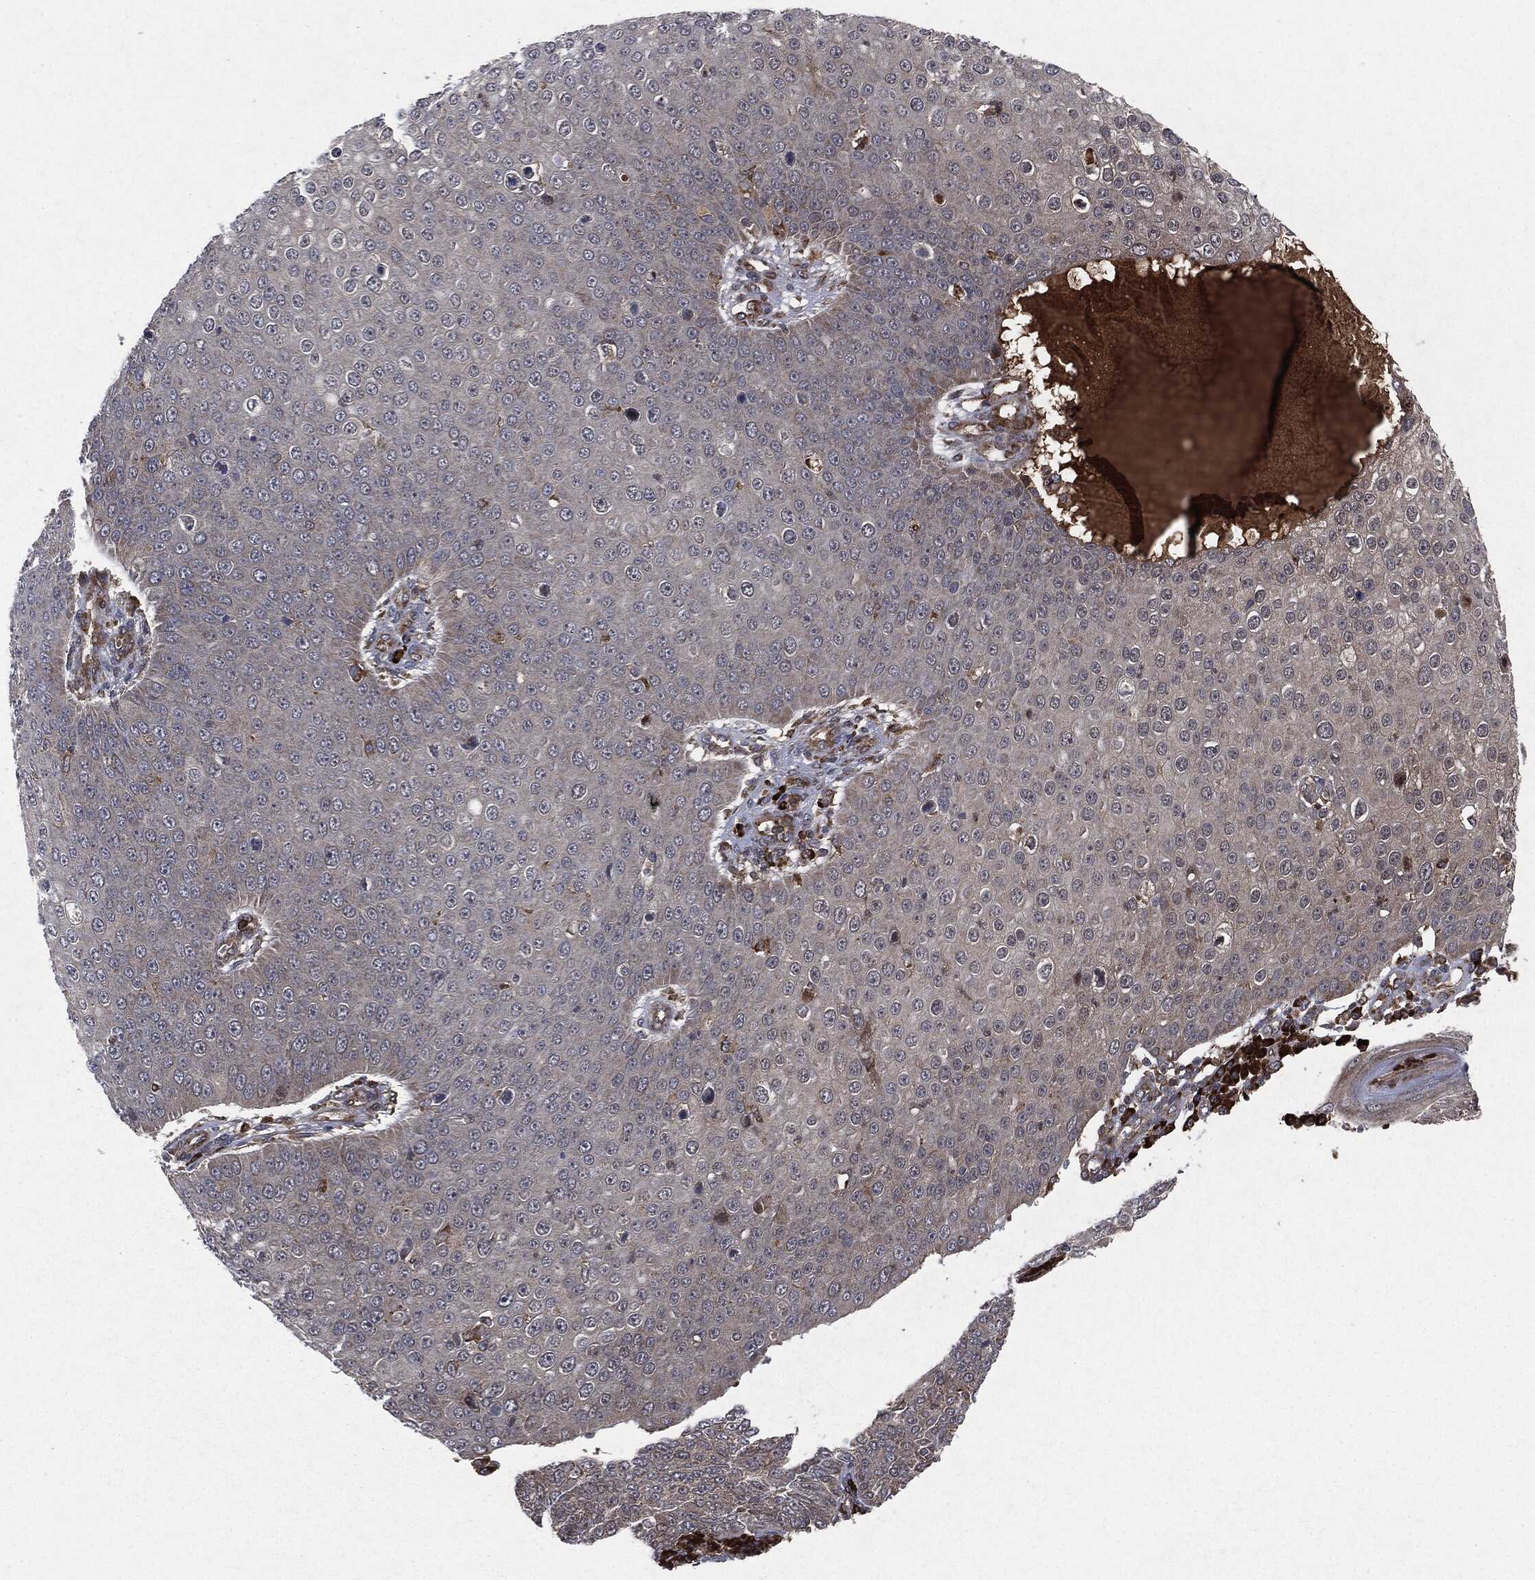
{"staining": {"intensity": "negative", "quantity": "none", "location": "none"}, "tissue": "skin cancer", "cell_type": "Tumor cells", "image_type": "cancer", "snomed": [{"axis": "morphology", "description": "Squamous cell carcinoma, NOS"}, {"axis": "topography", "description": "Skin"}], "caption": "High power microscopy image of an immunohistochemistry image of skin cancer, revealing no significant positivity in tumor cells.", "gene": "RAF1", "patient": {"sex": "male", "age": 71}}